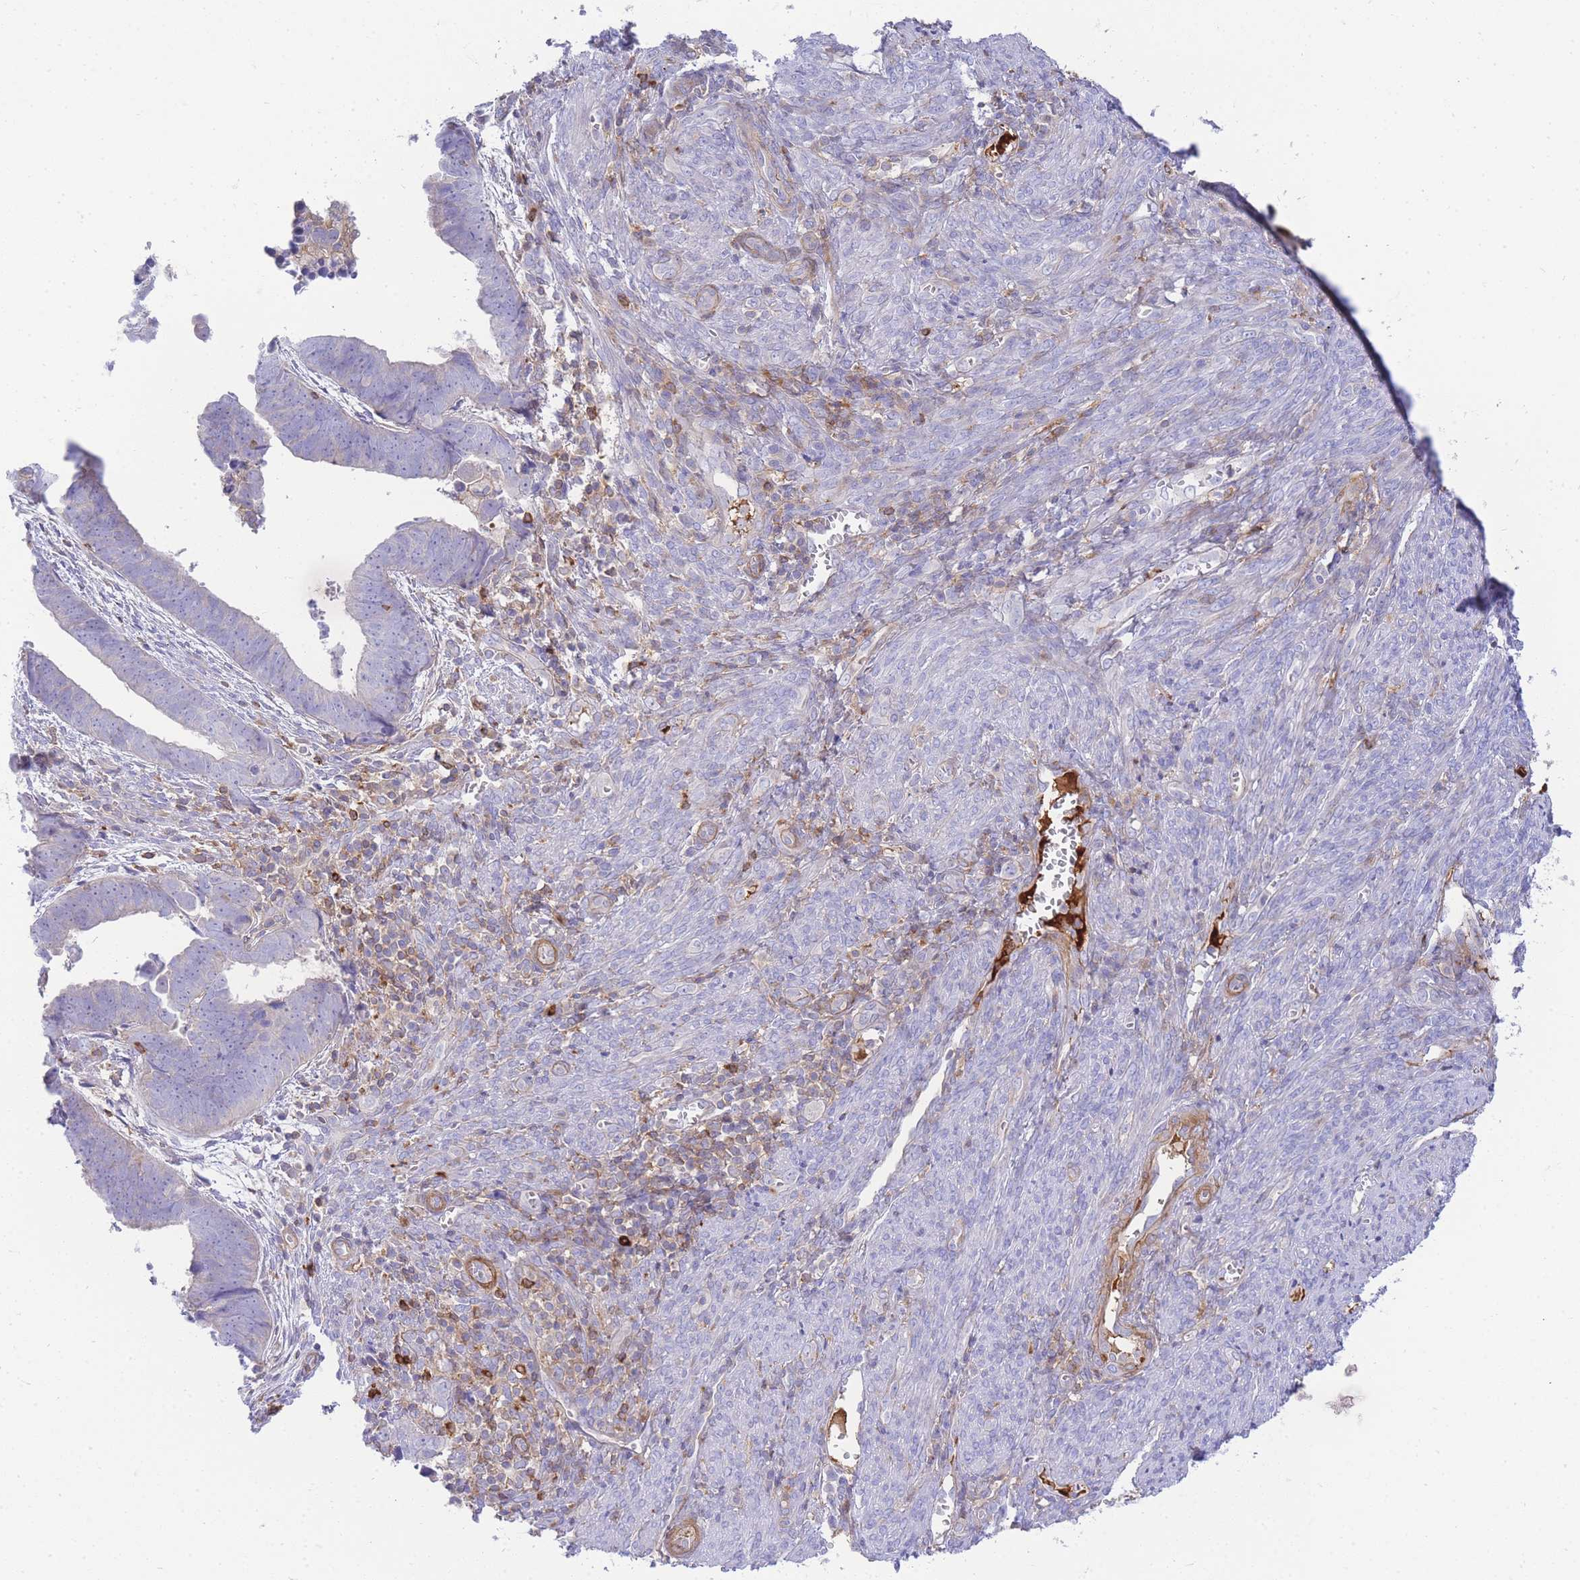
{"staining": {"intensity": "weak", "quantity": "<25%", "location": "cytoplasmic/membranous"}, "tissue": "endometrial cancer", "cell_type": "Tumor cells", "image_type": "cancer", "snomed": [{"axis": "morphology", "description": "Adenocarcinoma, NOS"}, {"axis": "topography", "description": "Endometrium"}], "caption": "Immunohistochemistry (IHC) of human endometrial adenocarcinoma displays no staining in tumor cells. (IHC, brightfield microscopy, high magnification).", "gene": "FBN3", "patient": {"sex": "female", "age": 75}}